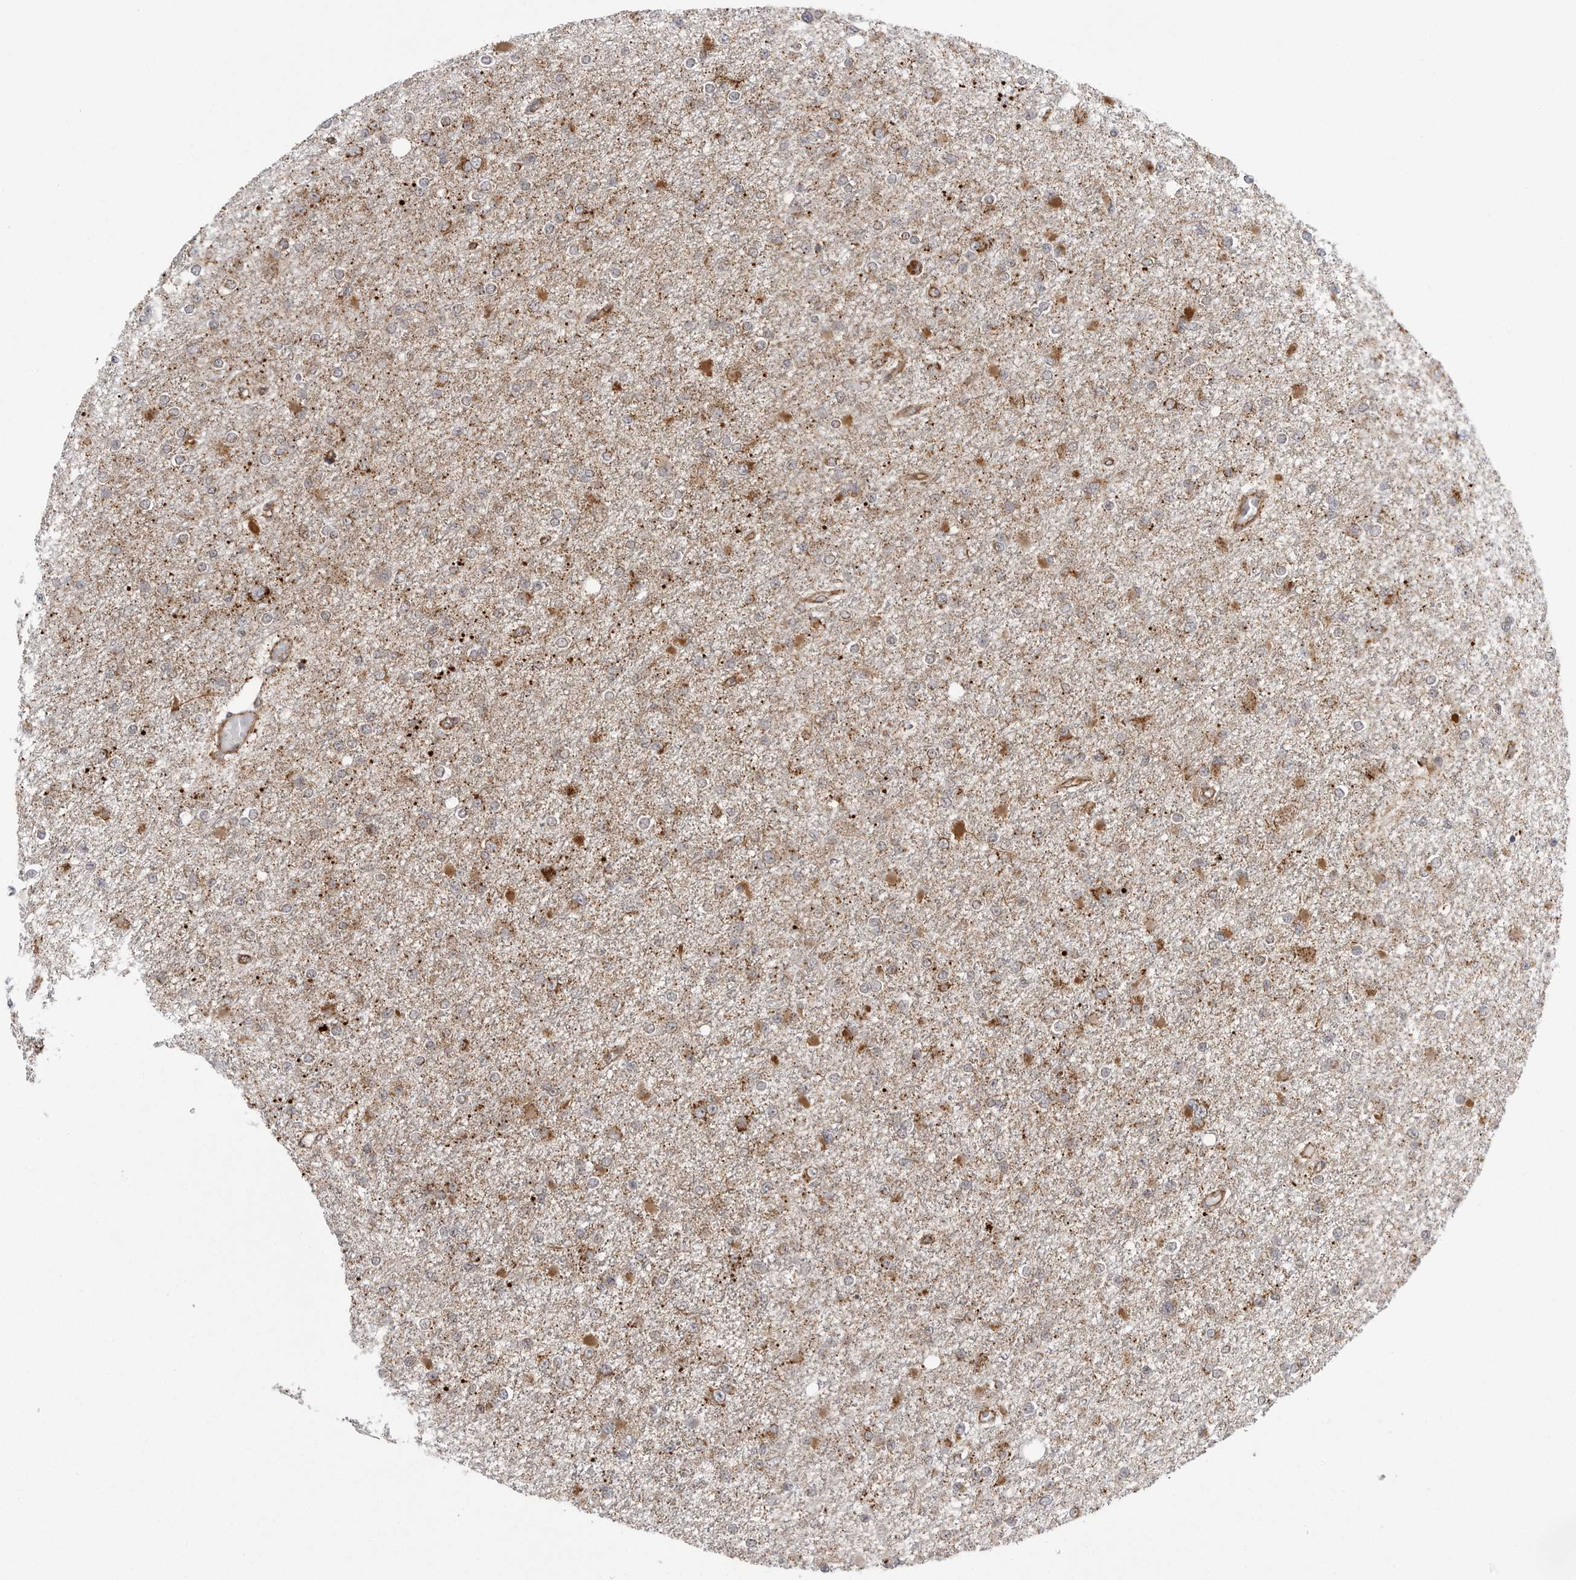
{"staining": {"intensity": "moderate", "quantity": "25%-75%", "location": "cytoplasmic/membranous"}, "tissue": "glioma", "cell_type": "Tumor cells", "image_type": "cancer", "snomed": [{"axis": "morphology", "description": "Glioma, malignant, Low grade"}, {"axis": "topography", "description": "Brain"}], "caption": "A medium amount of moderate cytoplasmic/membranous positivity is identified in approximately 25%-75% of tumor cells in glioma tissue.", "gene": "FH", "patient": {"sex": "female", "age": 22}}